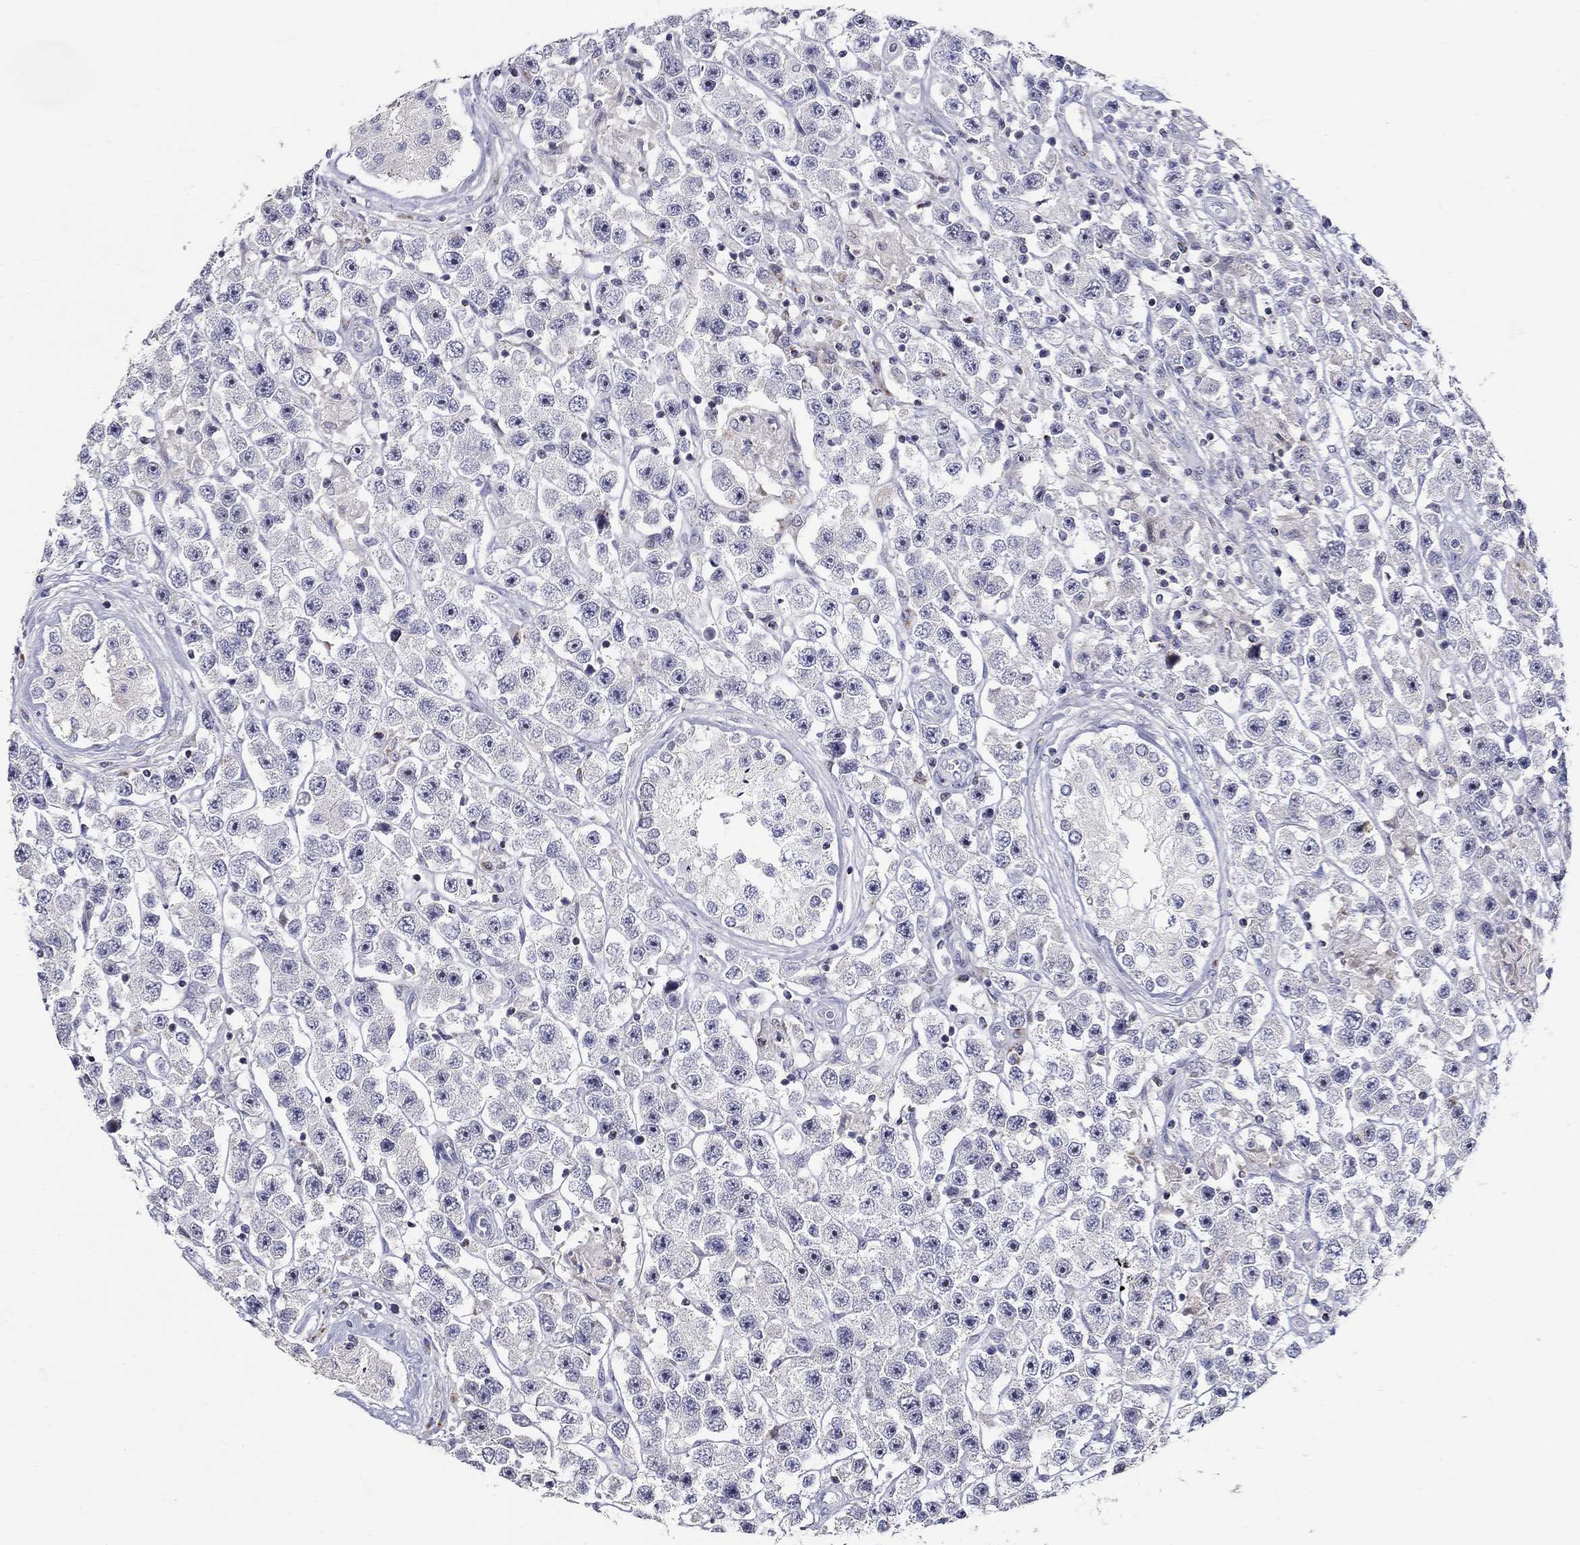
{"staining": {"intensity": "negative", "quantity": "none", "location": "none"}, "tissue": "testis cancer", "cell_type": "Tumor cells", "image_type": "cancer", "snomed": [{"axis": "morphology", "description": "Seminoma, NOS"}, {"axis": "topography", "description": "Testis"}], "caption": "Histopathology image shows no significant protein positivity in tumor cells of seminoma (testis). The staining is performed using DAB (3,3'-diaminobenzidine) brown chromogen with nuclei counter-stained in using hematoxylin.", "gene": "HMX2", "patient": {"sex": "male", "age": 45}}